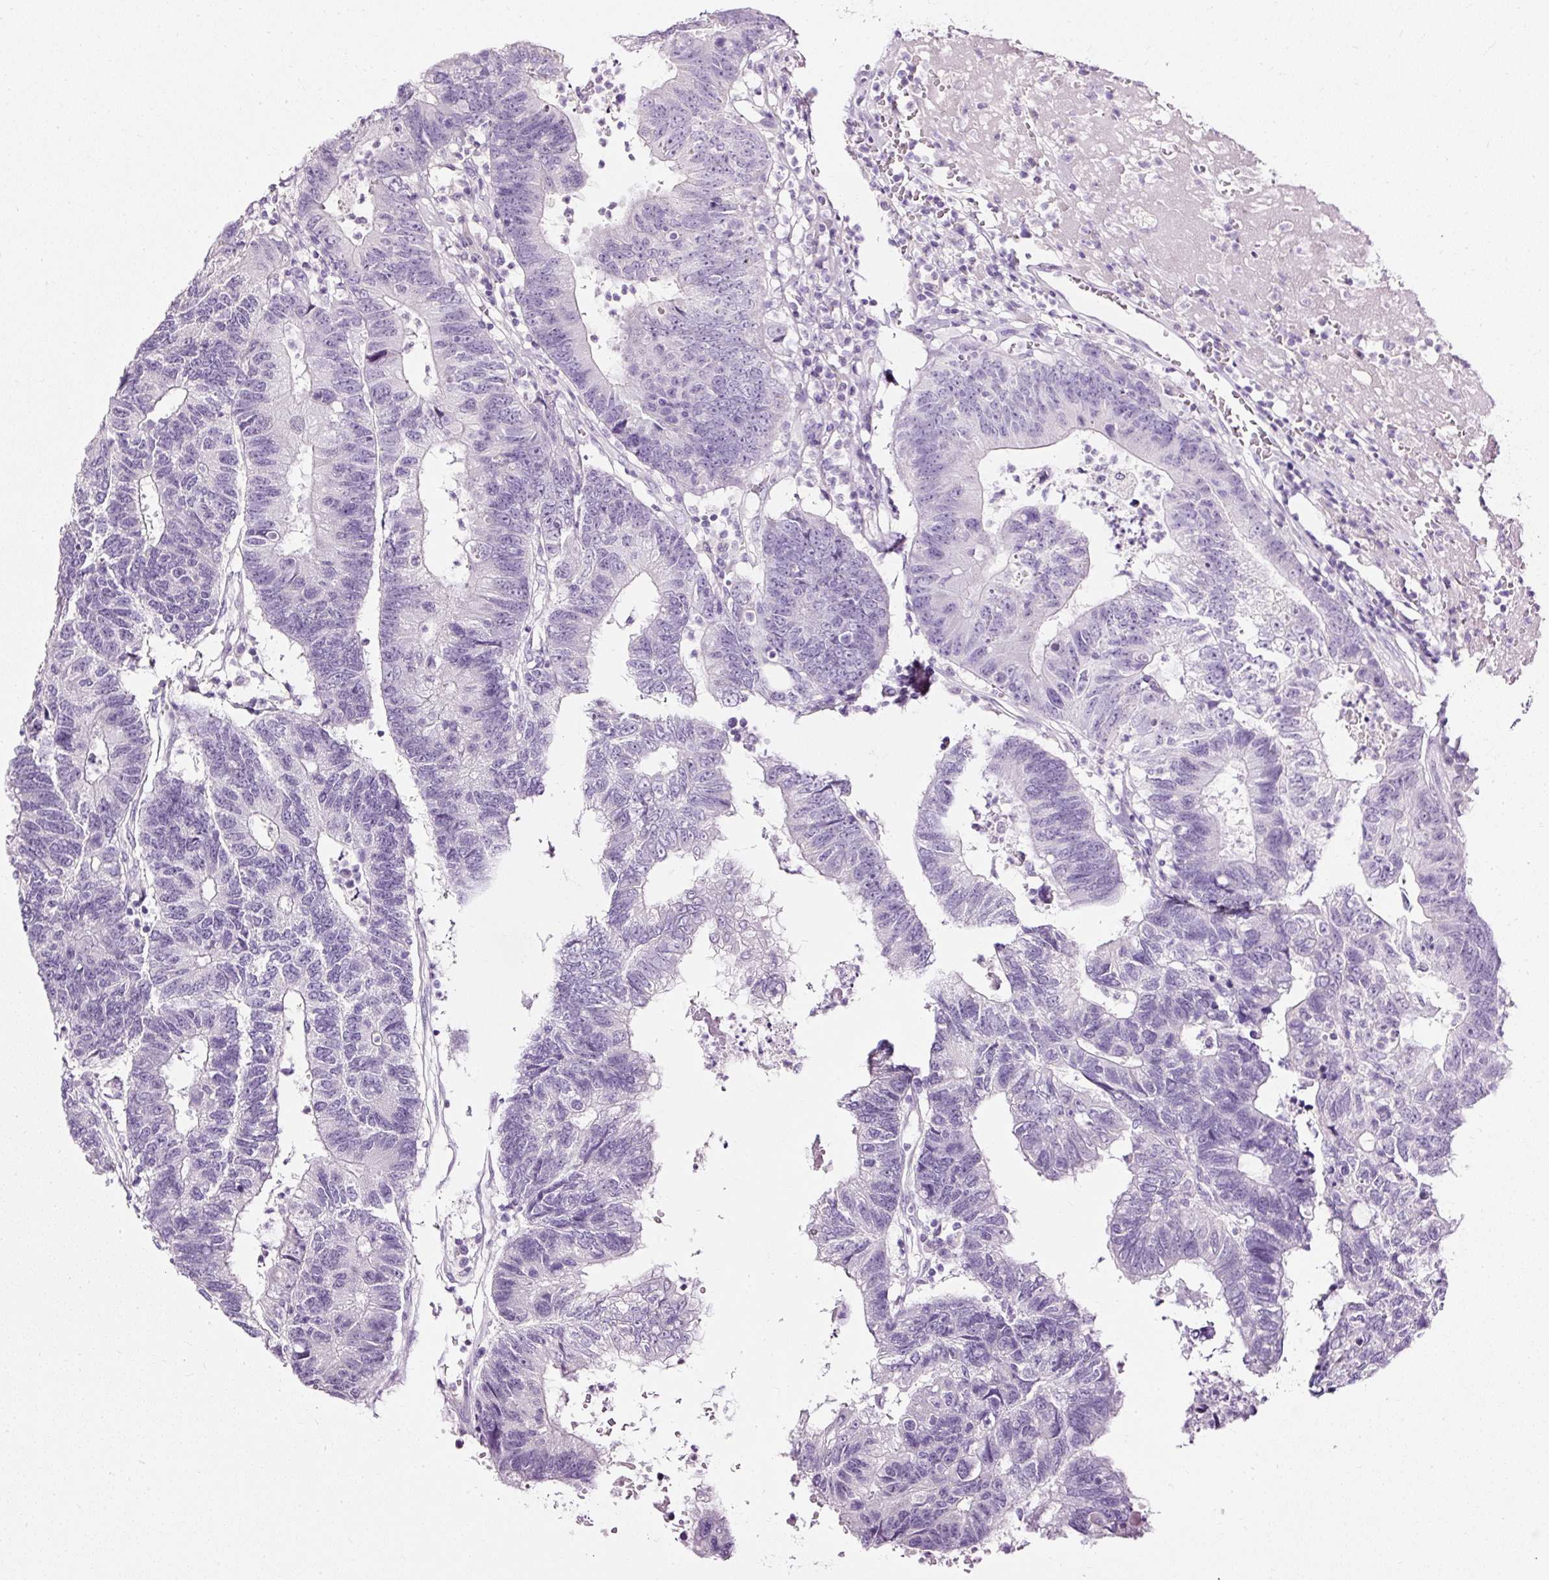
{"staining": {"intensity": "negative", "quantity": "none", "location": "none"}, "tissue": "colorectal cancer", "cell_type": "Tumor cells", "image_type": "cancer", "snomed": [{"axis": "morphology", "description": "Adenocarcinoma, NOS"}, {"axis": "topography", "description": "Colon"}], "caption": "The micrograph shows no significant staining in tumor cells of colorectal adenocarcinoma.", "gene": "ATP2A1", "patient": {"sex": "female", "age": 48}}